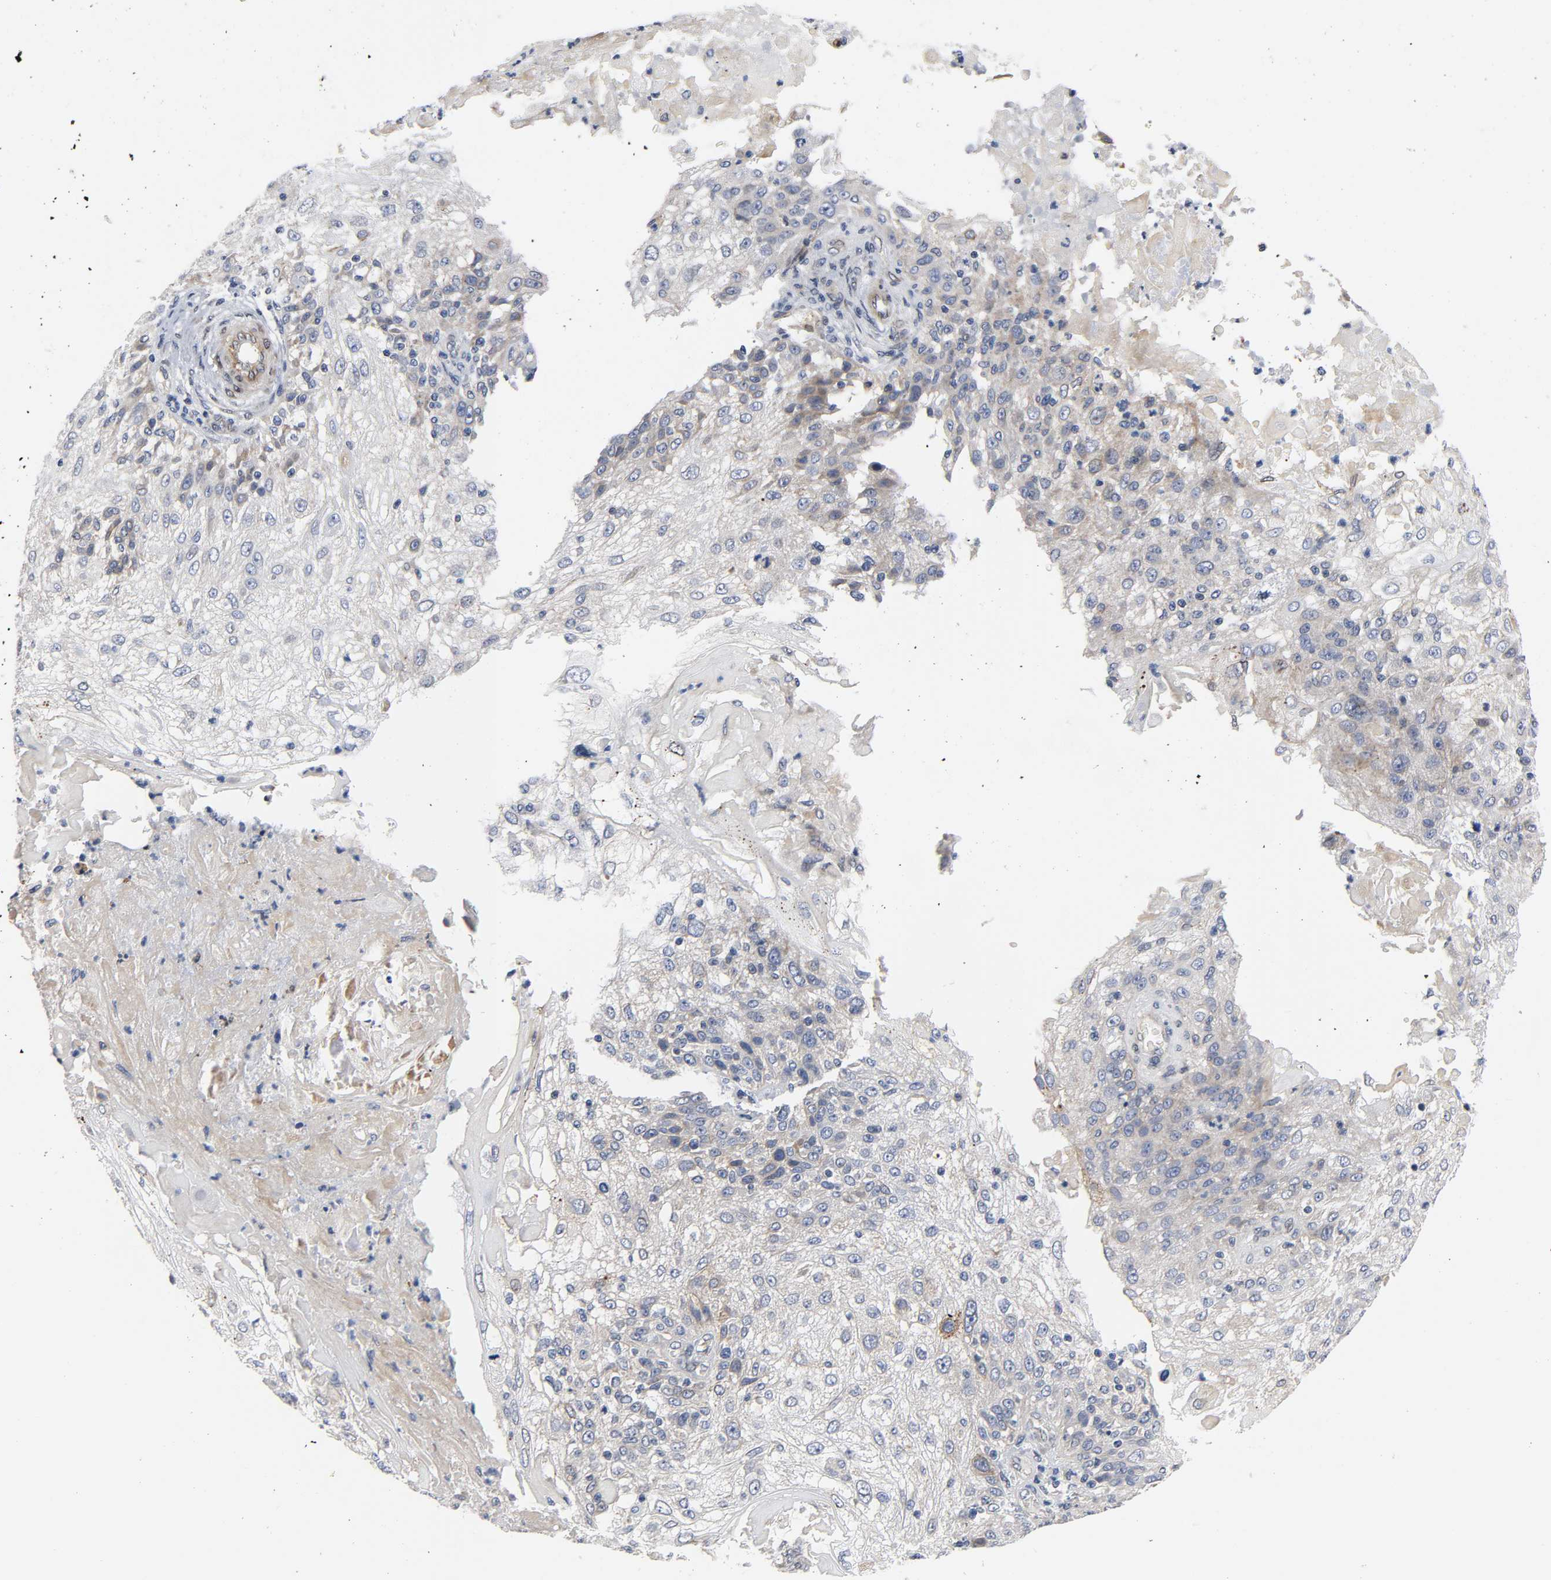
{"staining": {"intensity": "moderate", "quantity": "<25%", "location": "cytoplasmic/membranous"}, "tissue": "skin cancer", "cell_type": "Tumor cells", "image_type": "cancer", "snomed": [{"axis": "morphology", "description": "Normal tissue, NOS"}, {"axis": "morphology", "description": "Squamous cell carcinoma, NOS"}, {"axis": "topography", "description": "Skin"}], "caption": "IHC micrograph of neoplastic tissue: squamous cell carcinoma (skin) stained using immunohistochemistry exhibits low levels of moderate protein expression localized specifically in the cytoplasmic/membranous of tumor cells, appearing as a cytoplasmic/membranous brown color.", "gene": "ASB6", "patient": {"sex": "female", "age": 83}}